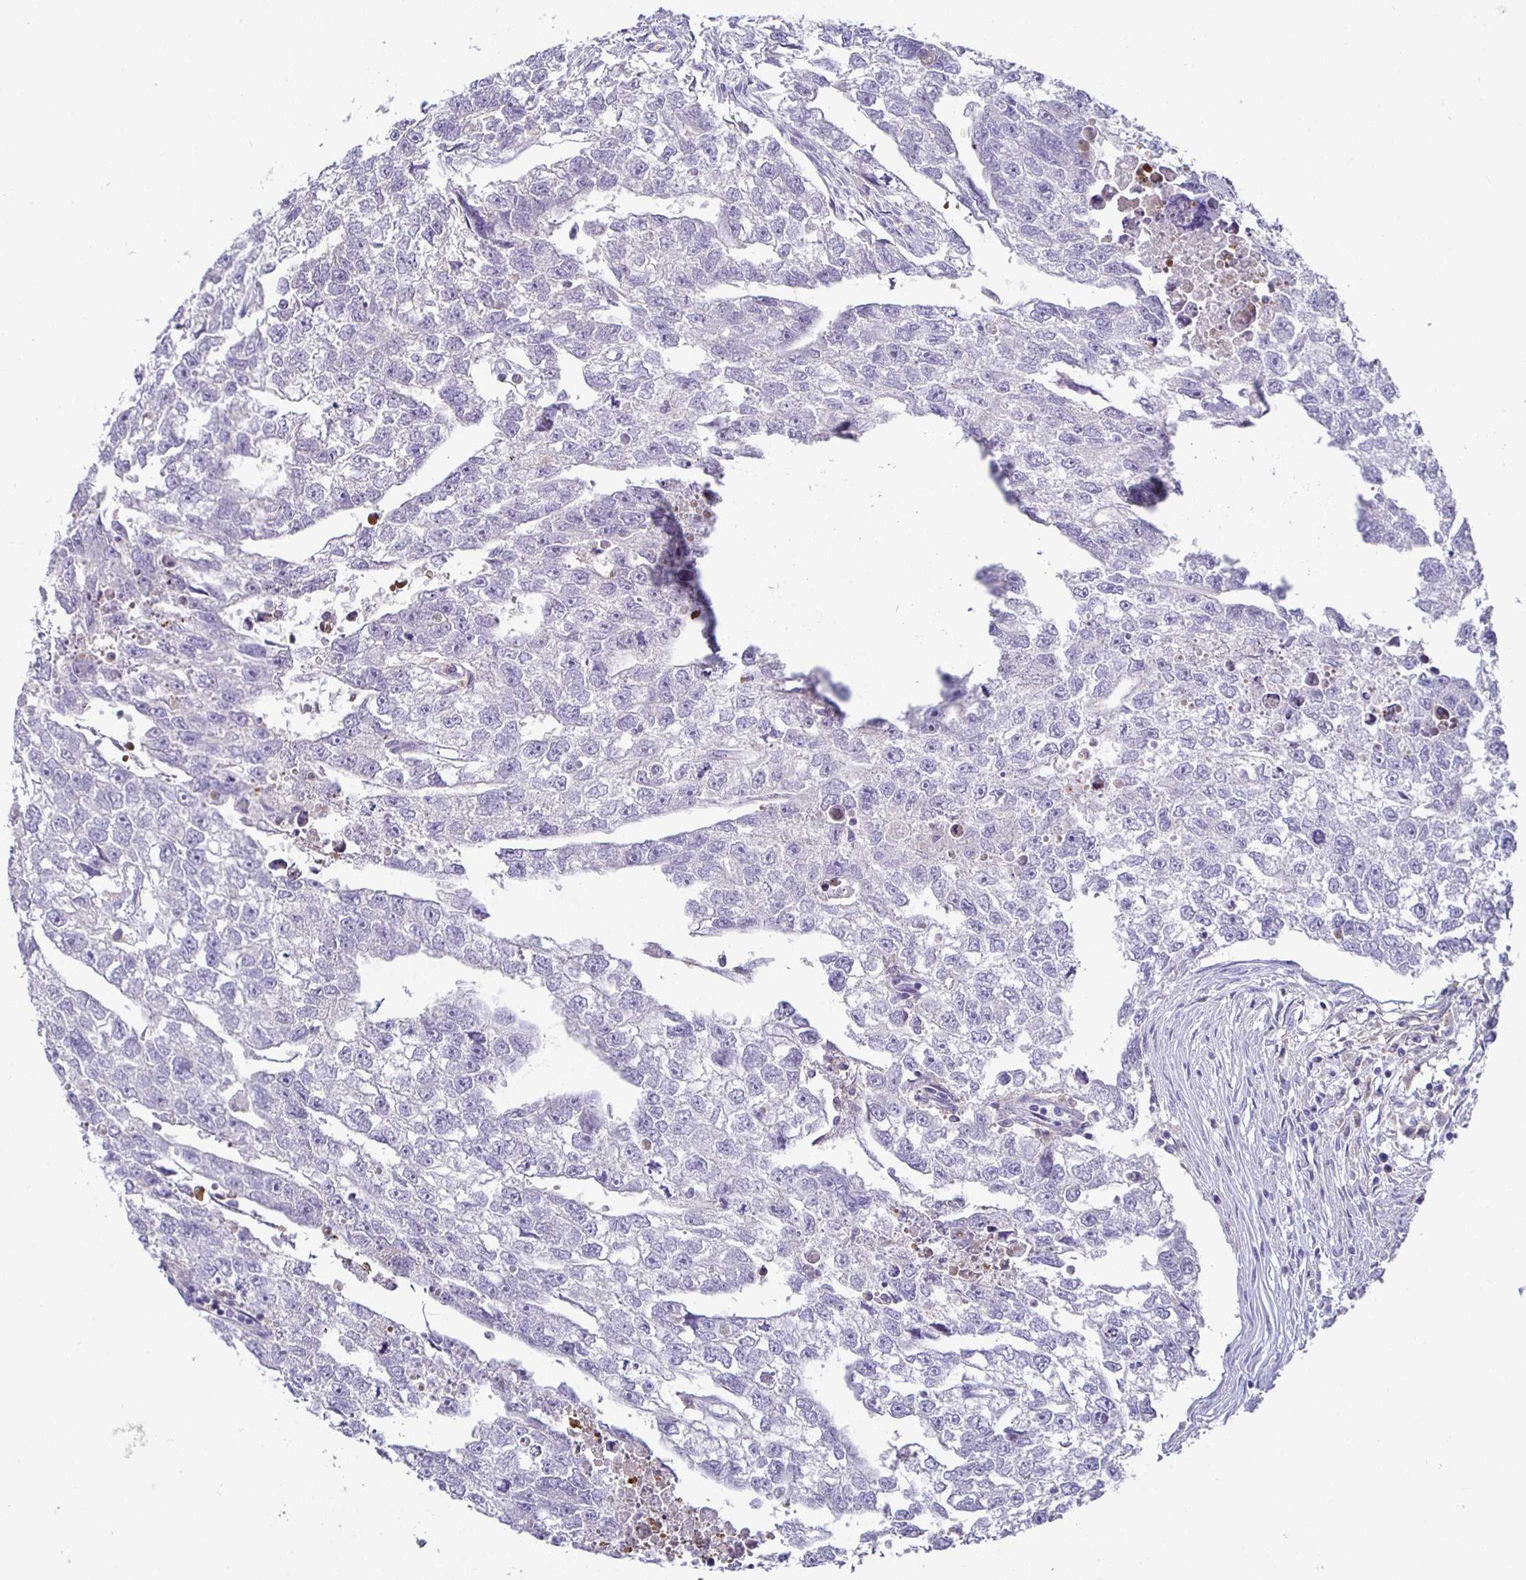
{"staining": {"intensity": "negative", "quantity": "none", "location": "none"}, "tissue": "testis cancer", "cell_type": "Tumor cells", "image_type": "cancer", "snomed": [{"axis": "morphology", "description": "Carcinoma, Embryonal, NOS"}, {"axis": "morphology", "description": "Teratoma, malignant, NOS"}, {"axis": "topography", "description": "Testis"}], "caption": "An image of human testis embryonal carcinoma is negative for staining in tumor cells.", "gene": "SIRPA", "patient": {"sex": "male", "age": 44}}